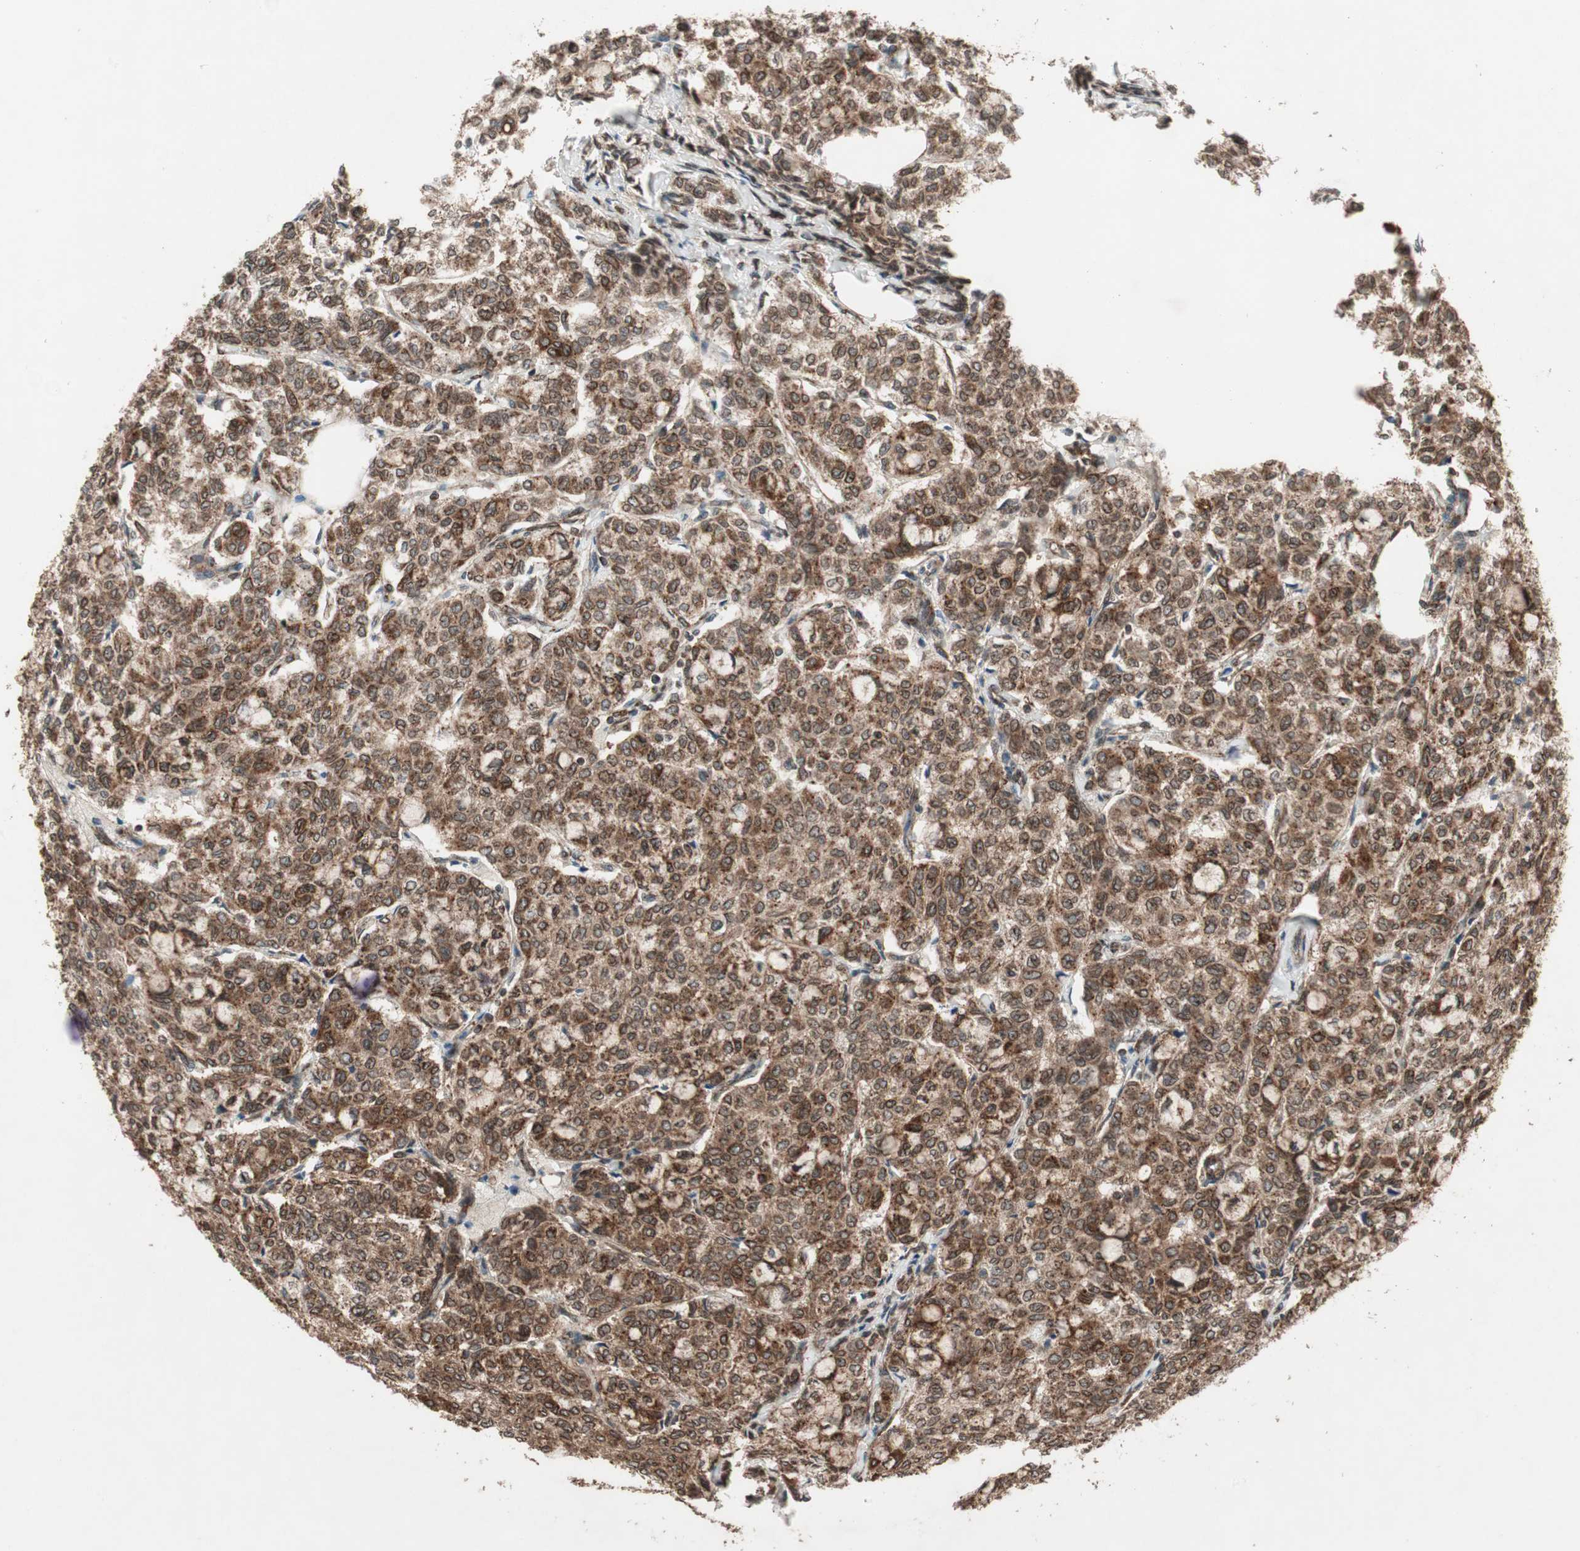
{"staining": {"intensity": "strong", "quantity": ">75%", "location": "cytoplasmic/membranous,nuclear"}, "tissue": "breast cancer", "cell_type": "Tumor cells", "image_type": "cancer", "snomed": [{"axis": "morphology", "description": "Lobular carcinoma"}, {"axis": "topography", "description": "Breast"}], "caption": "Human breast cancer stained with a protein marker shows strong staining in tumor cells.", "gene": "NUP62", "patient": {"sex": "female", "age": 60}}